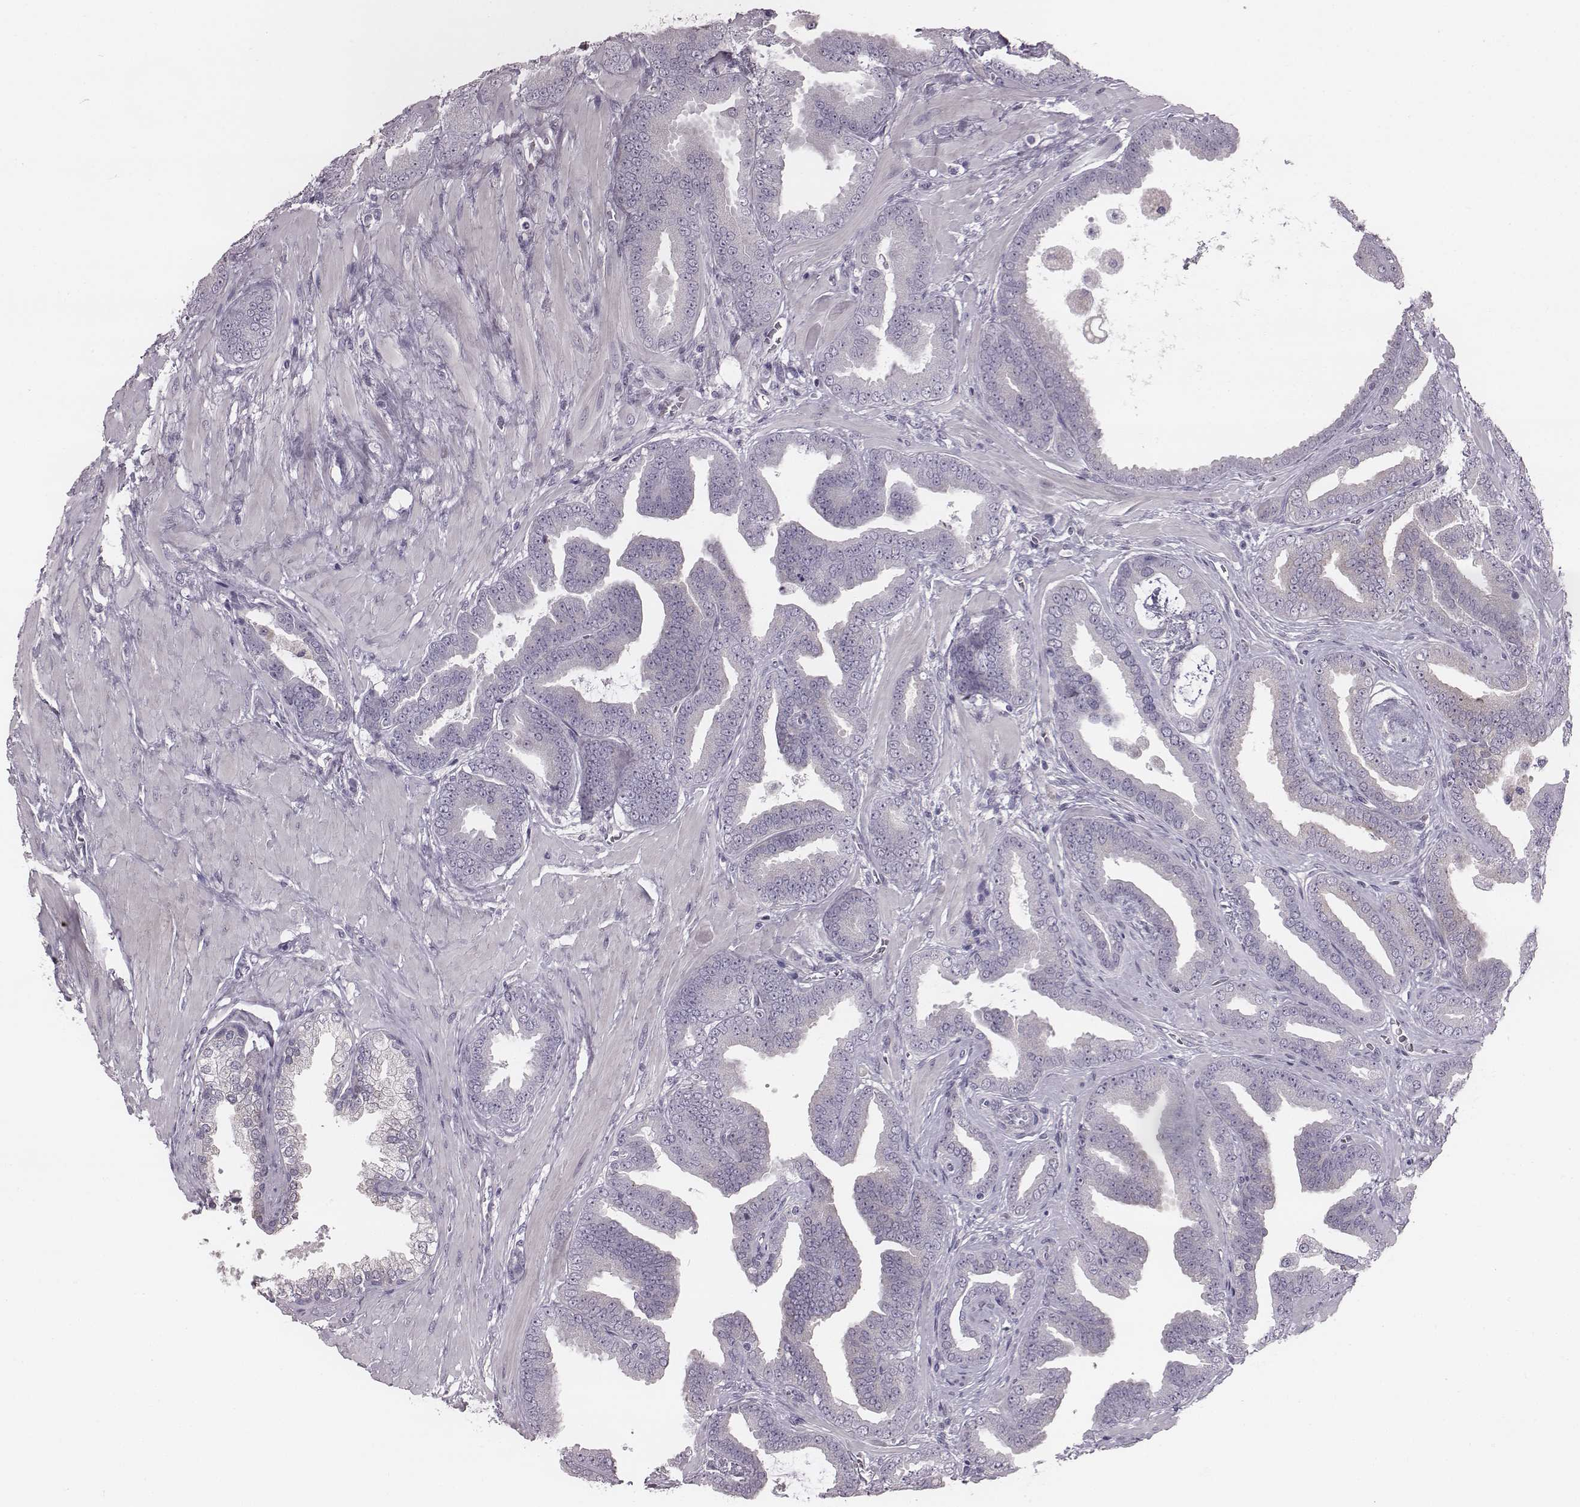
{"staining": {"intensity": "negative", "quantity": "none", "location": "none"}, "tissue": "prostate cancer", "cell_type": "Tumor cells", "image_type": "cancer", "snomed": [{"axis": "morphology", "description": "Adenocarcinoma, Low grade"}, {"axis": "topography", "description": "Prostate"}], "caption": "The photomicrograph demonstrates no staining of tumor cells in prostate cancer.", "gene": "PDE8B", "patient": {"sex": "male", "age": 63}}